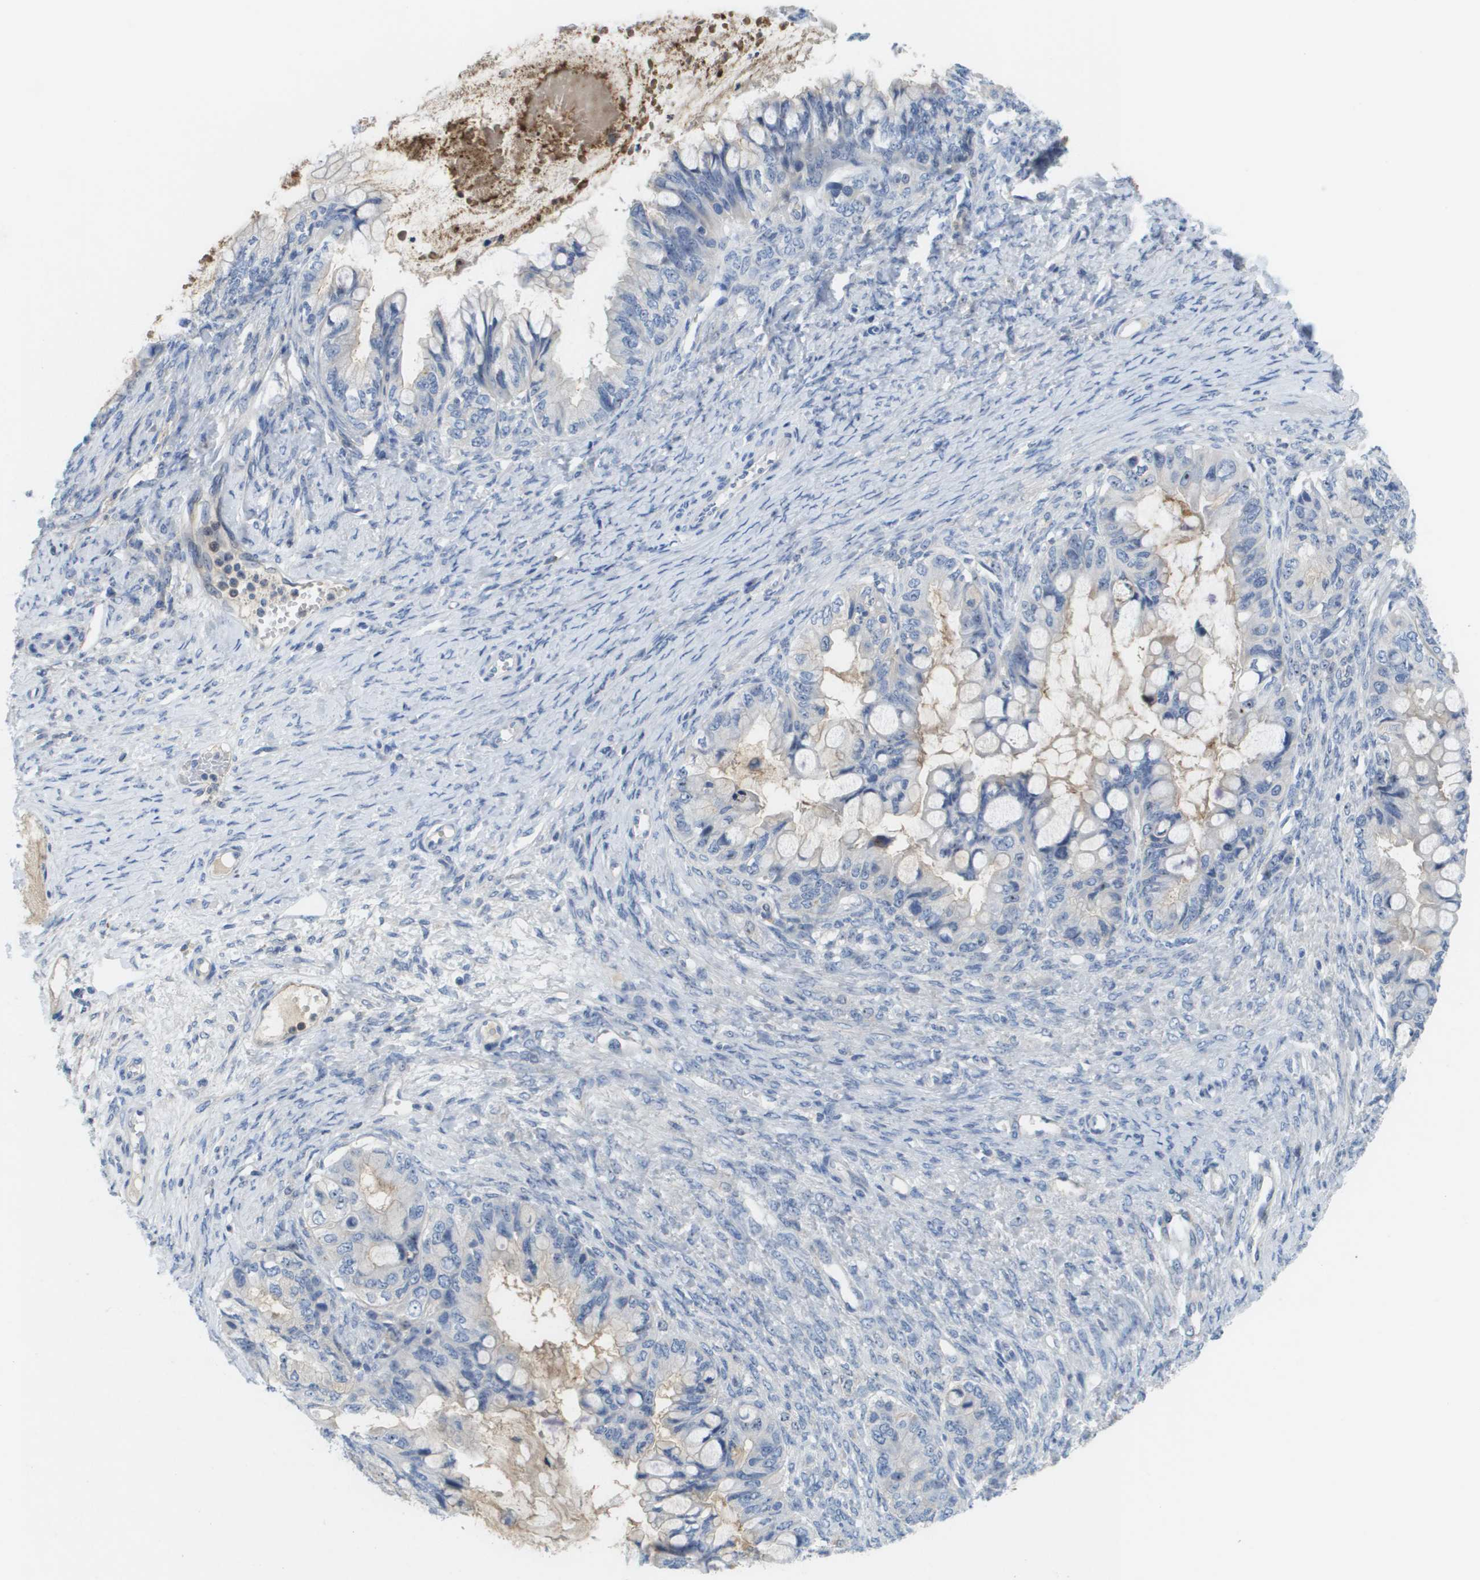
{"staining": {"intensity": "negative", "quantity": "none", "location": "none"}, "tissue": "ovarian cancer", "cell_type": "Tumor cells", "image_type": "cancer", "snomed": [{"axis": "morphology", "description": "Cystadenocarcinoma, mucinous, NOS"}, {"axis": "topography", "description": "Ovary"}], "caption": "Immunohistochemistry (IHC) photomicrograph of mucinous cystadenocarcinoma (ovarian) stained for a protein (brown), which demonstrates no expression in tumor cells.", "gene": "LIPG", "patient": {"sex": "female", "age": 80}}